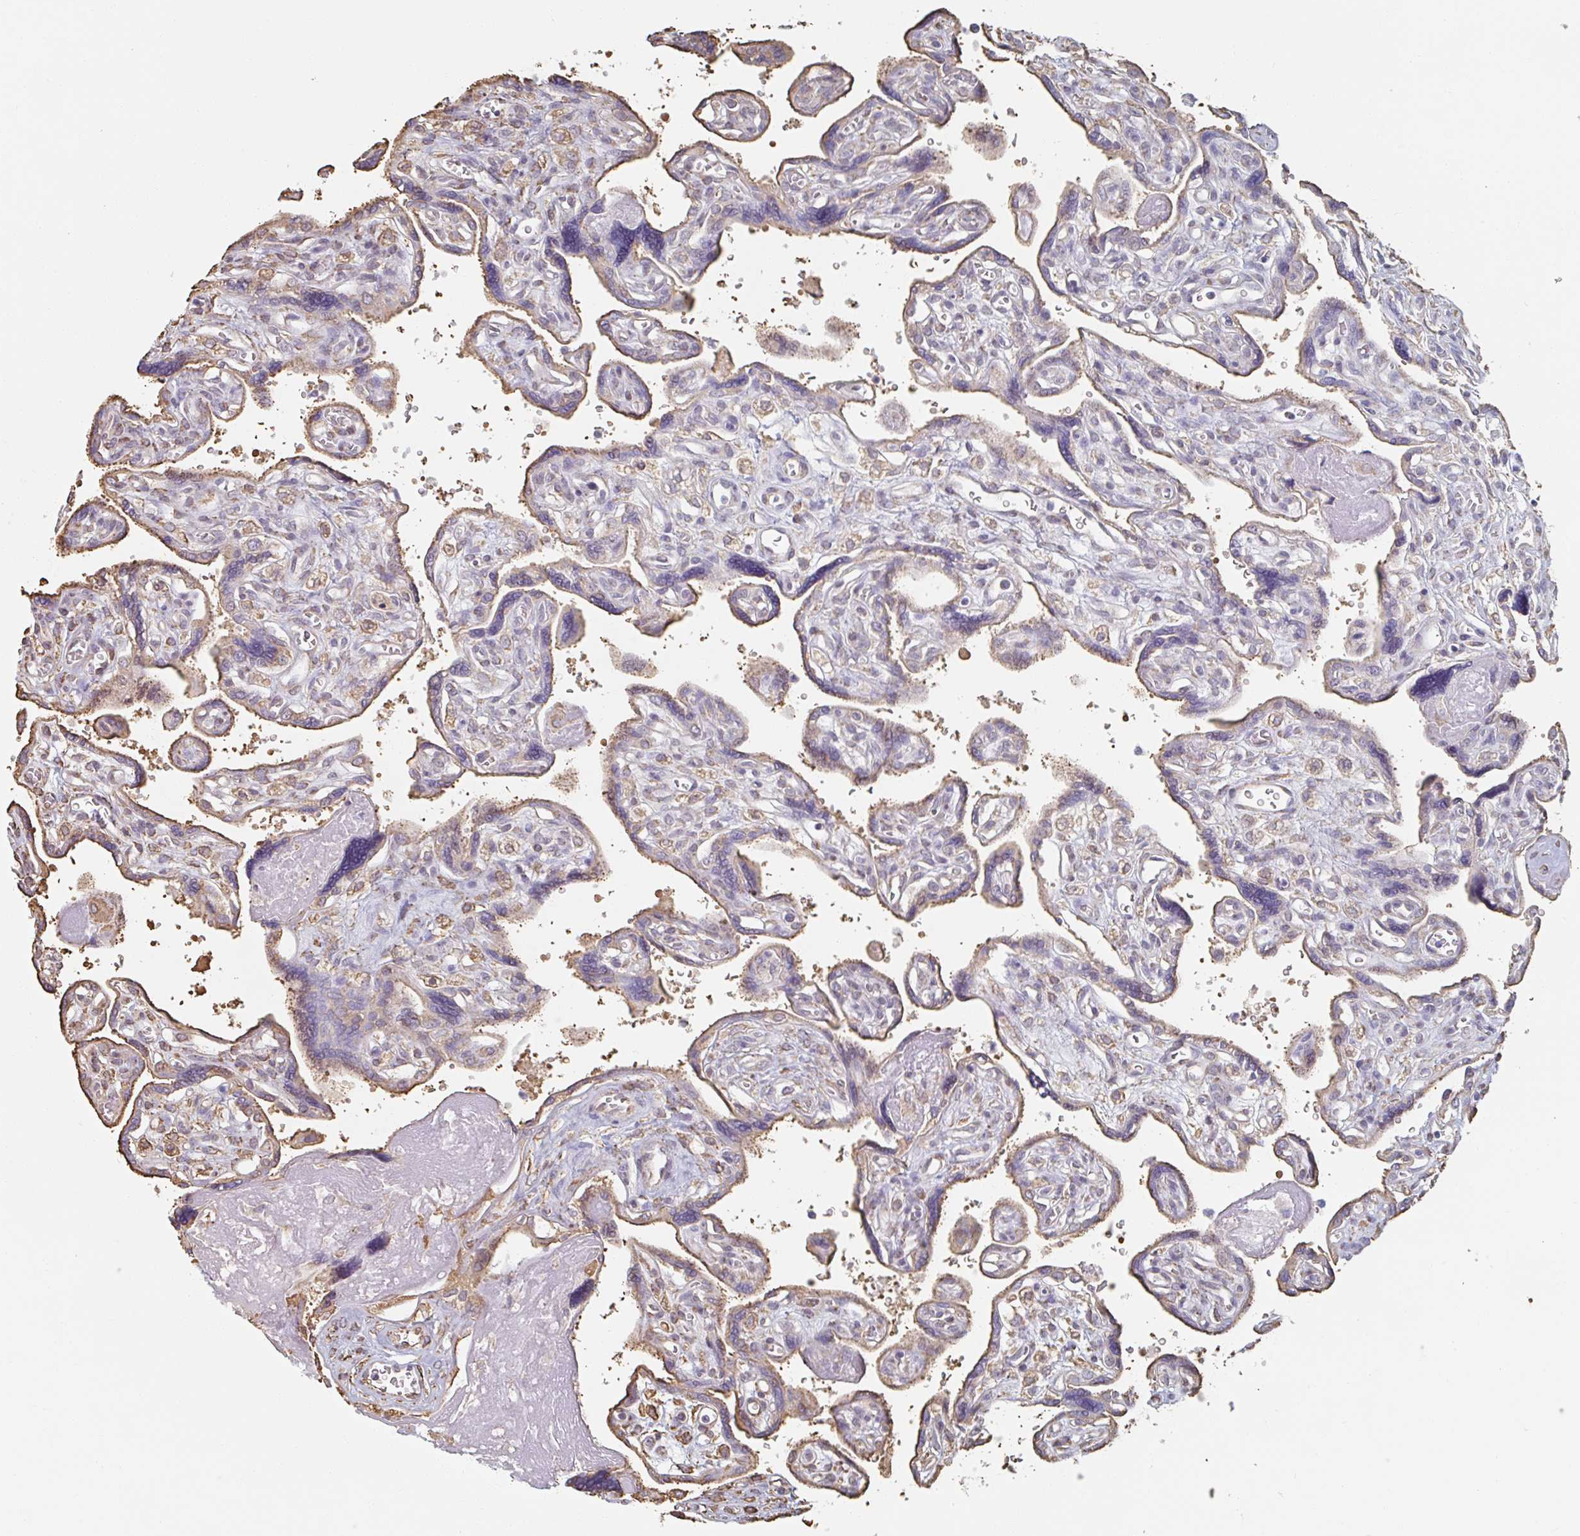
{"staining": {"intensity": "moderate", "quantity": ">75%", "location": "cytoplasmic/membranous"}, "tissue": "placenta", "cell_type": "Trophoblastic cells", "image_type": "normal", "snomed": [{"axis": "morphology", "description": "Normal tissue, NOS"}, {"axis": "topography", "description": "Placenta"}], "caption": "Protein expression analysis of normal placenta exhibits moderate cytoplasmic/membranous expression in approximately >75% of trophoblastic cells.", "gene": "RAB5IF", "patient": {"sex": "female", "age": 39}}